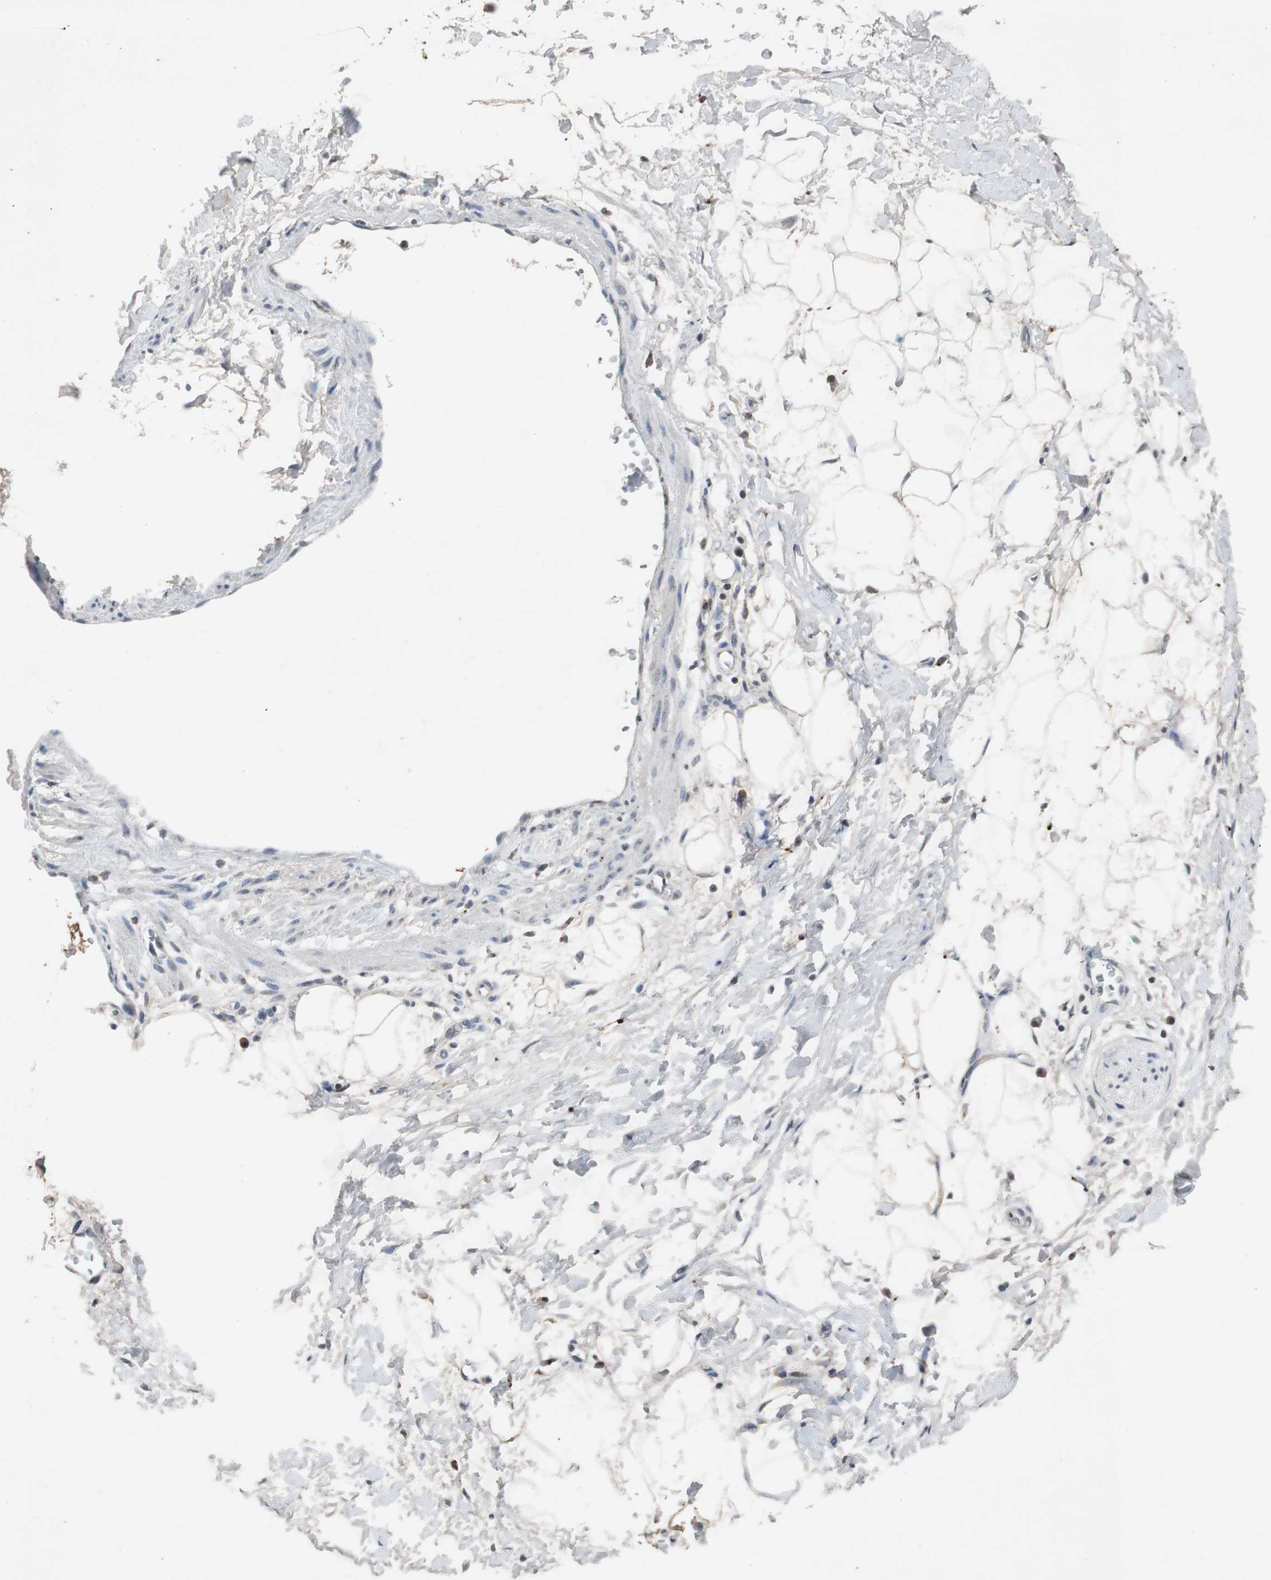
{"staining": {"intensity": "negative", "quantity": "none", "location": "none"}, "tissue": "adipose tissue", "cell_type": "Adipocytes", "image_type": "normal", "snomed": [{"axis": "morphology", "description": "Normal tissue, NOS"}, {"axis": "topography", "description": "Soft tissue"}], "caption": "This is an immunohistochemistry (IHC) image of unremarkable adipose tissue. There is no expression in adipocytes.", "gene": "ADNP2", "patient": {"sex": "male", "age": 72}}